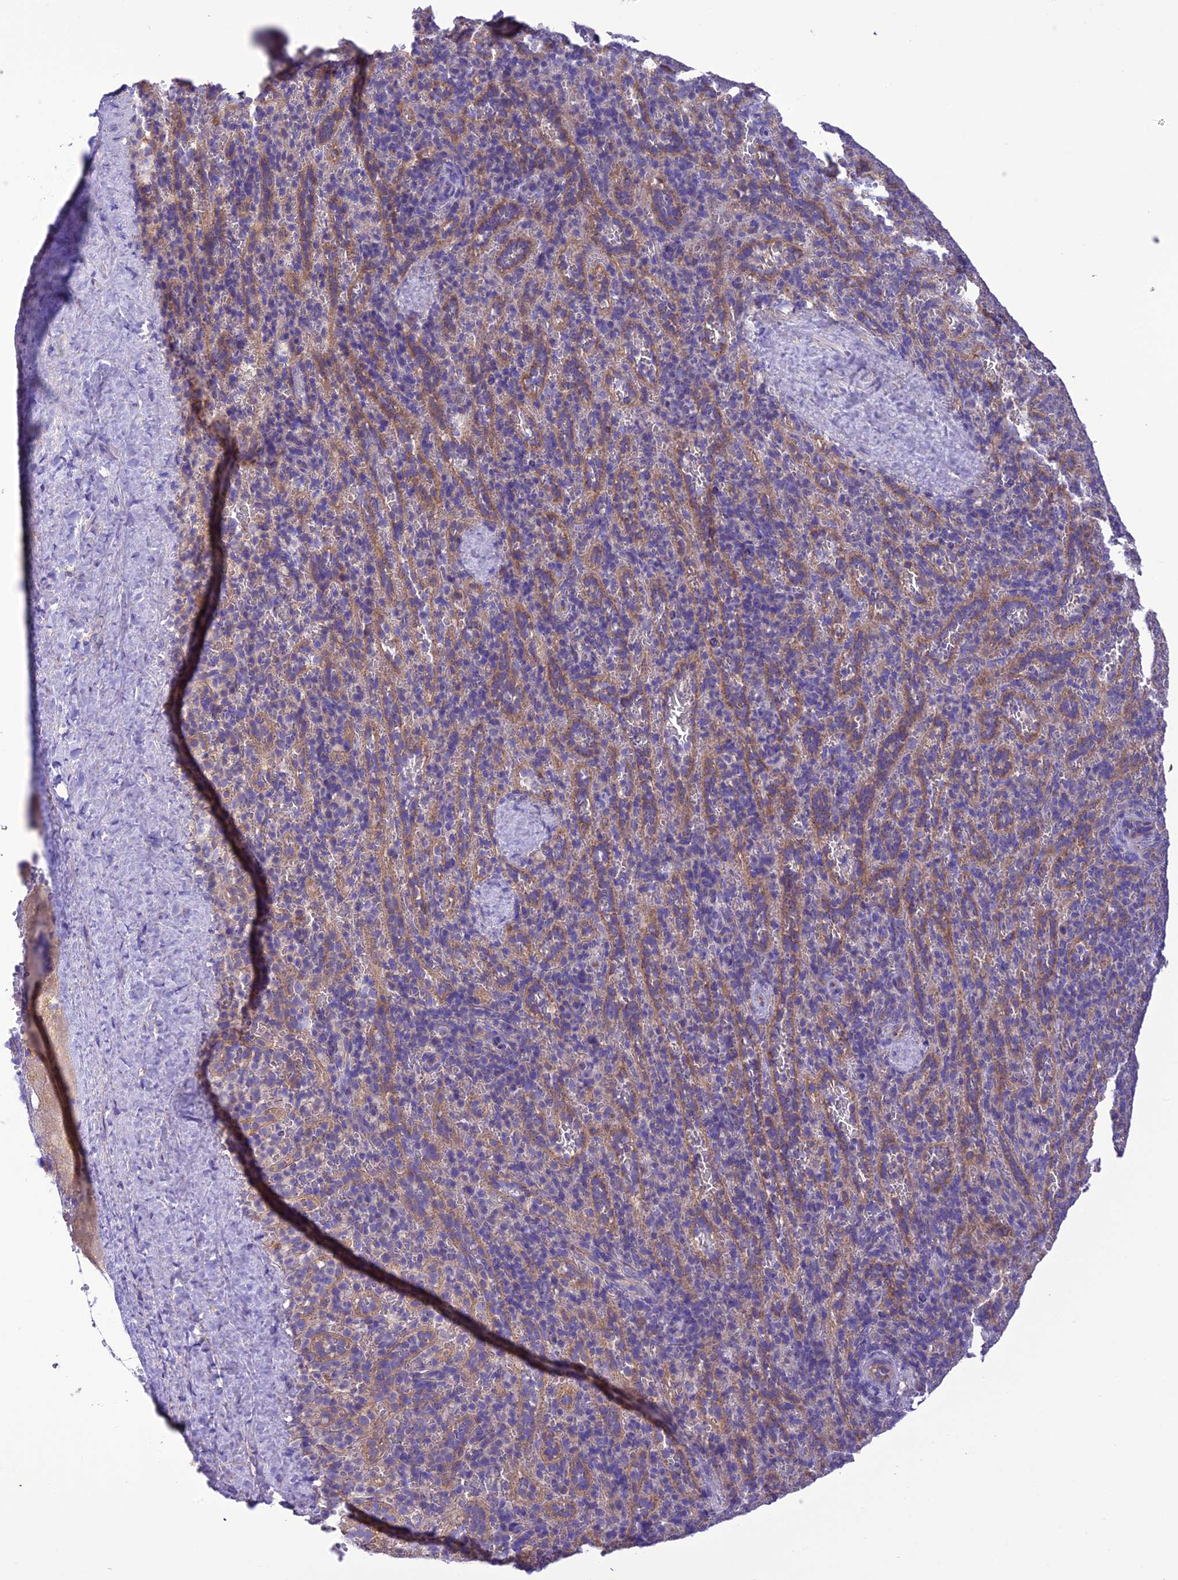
{"staining": {"intensity": "negative", "quantity": "none", "location": "none"}, "tissue": "spleen", "cell_type": "Cells in red pulp", "image_type": "normal", "snomed": [{"axis": "morphology", "description": "Normal tissue, NOS"}, {"axis": "topography", "description": "Spleen"}], "caption": "This photomicrograph is of benign spleen stained with immunohistochemistry to label a protein in brown with the nuclei are counter-stained blue. There is no positivity in cells in red pulp.", "gene": "MAP3K12", "patient": {"sex": "female", "age": 21}}